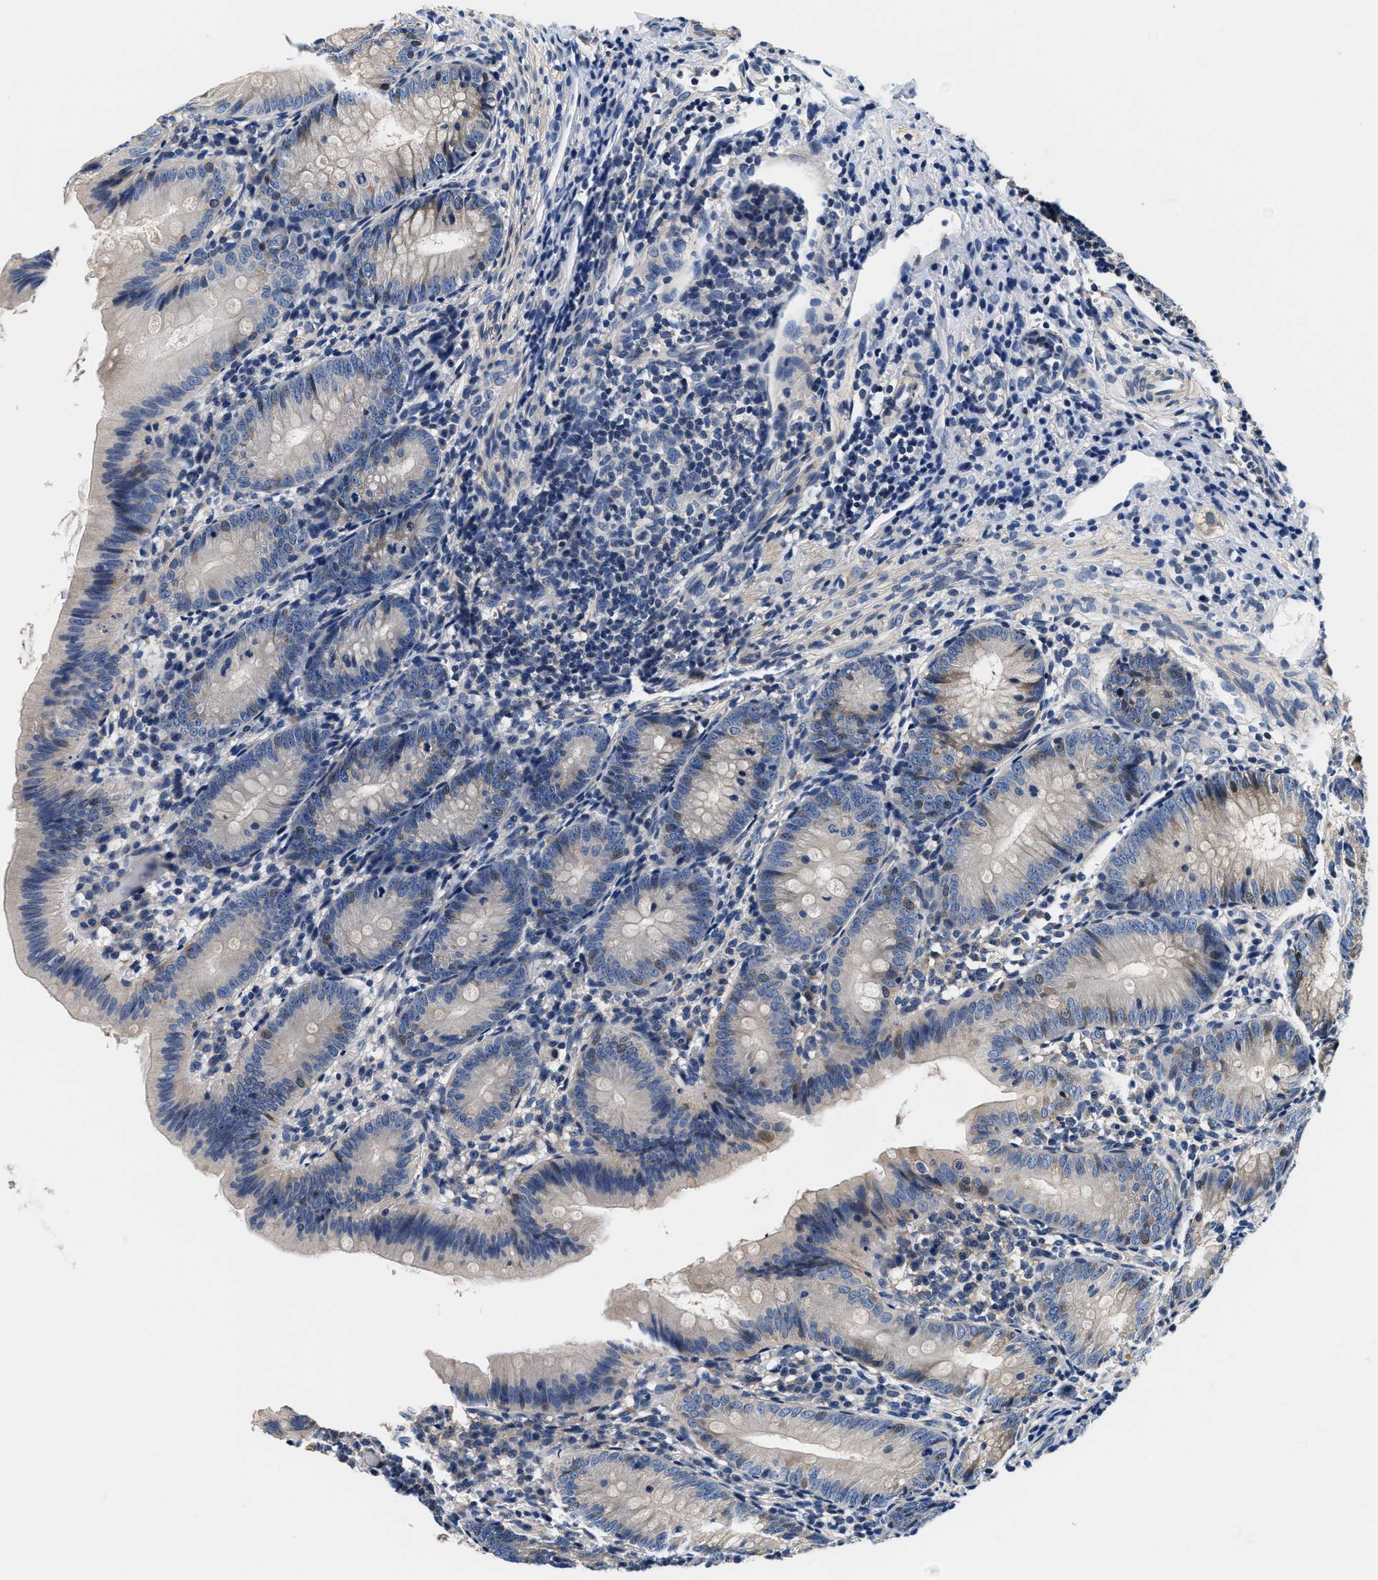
{"staining": {"intensity": "weak", "quantity": "<25%", "location": "cytoplasmic/membranous"}, "tissue": "appendix", "cell_type": "Glandular cells", "image_type": "normal", "snomed": [{"axis": "morphology", "description": "Normal tissue, NOS"}, {"axis": "topography", "description": "Appendix"}], "caption": "A high-resolution photomicrograph shows immunohistochemistry staining of normal appendix, which exhibits no significant expression in glandular cells.", "gene": "ANKIB1", "patient": {"sex": "male", "age": 1}}